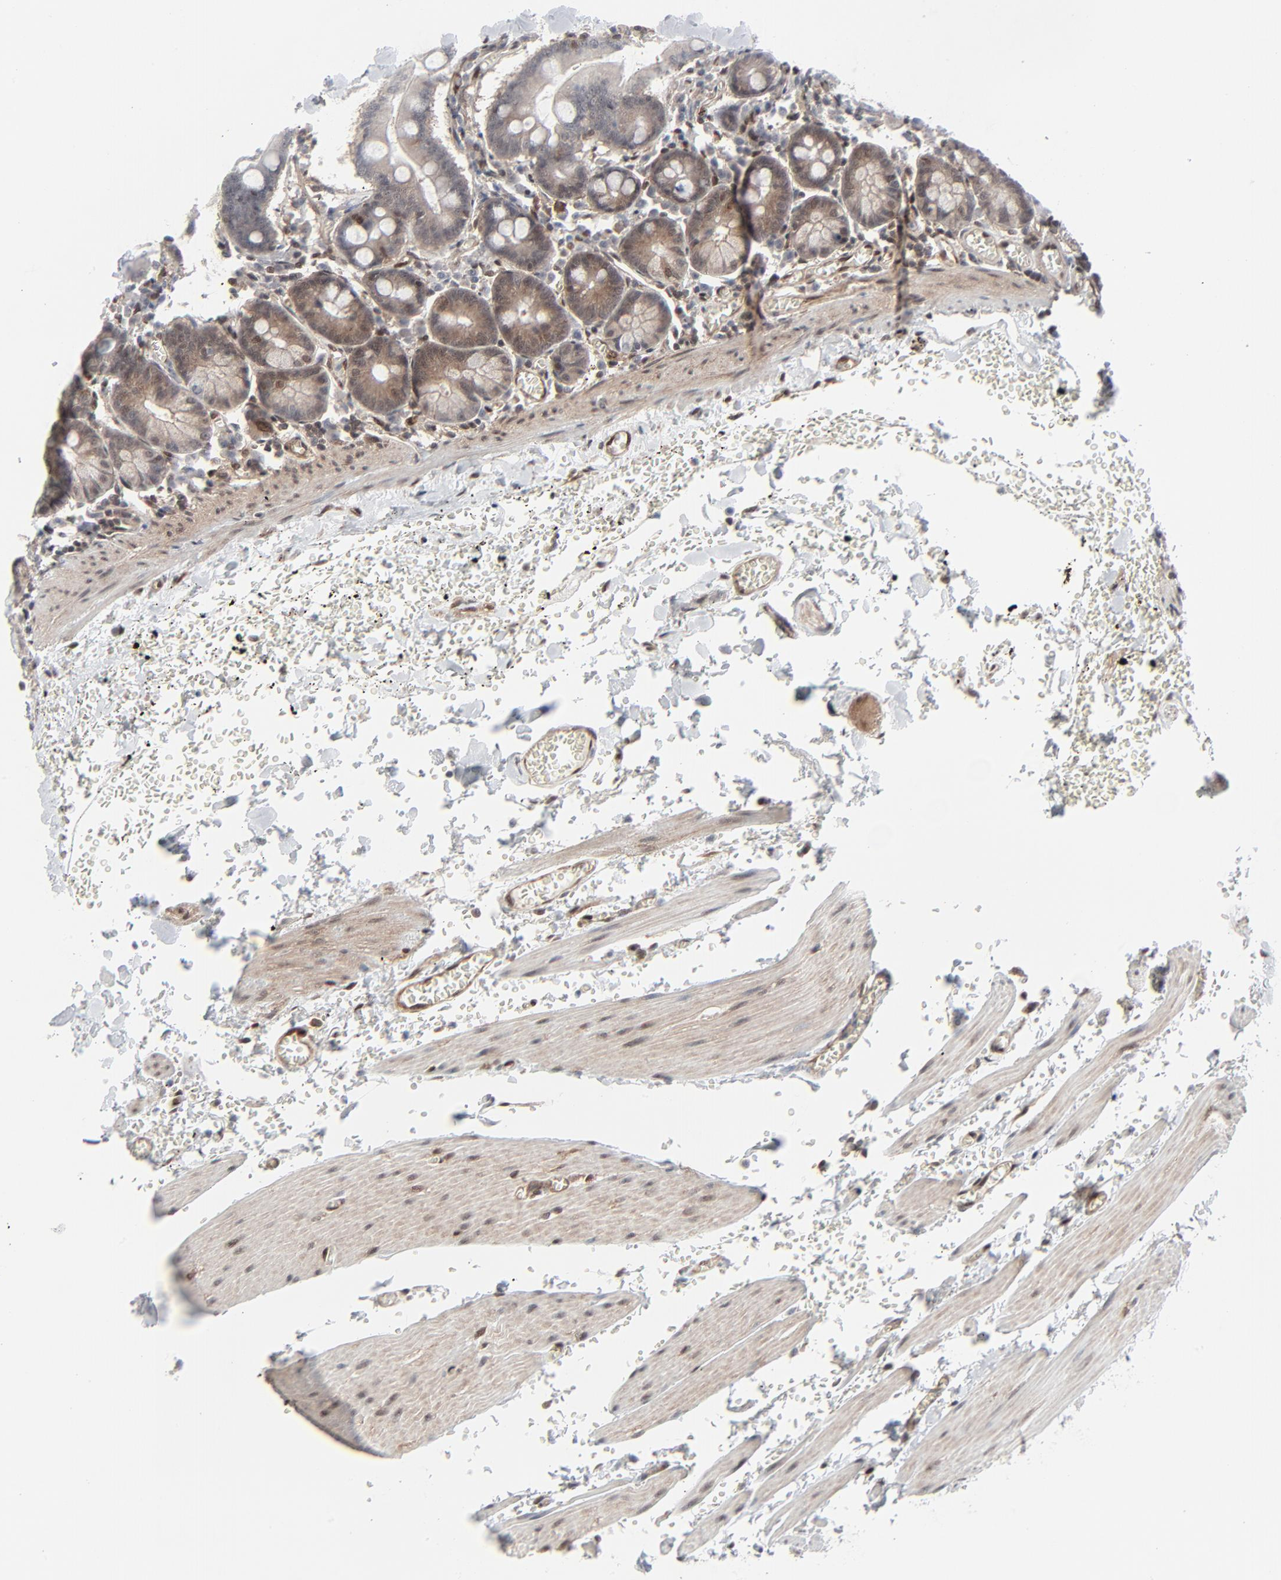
{"staining": {"intensity": "moderate", "quantity": "25%-75%", "location": "cytoplasmic/membranous"}, "tissue": "small intestine", "cell_type": "Glandular cells", "image_type": "normal", "snomed": [{"axis": "morphology", "description": "Normal tissue, NOS"}, {"axis": "topography", "description": "Small intestine"}], "caption": "Immunohistochemistry (IHC) (DAB (3,3'-diaminobenzidine)) staining of unremarkable human small intestine displays moderate cytoplasmic/membranous protein positivity in approximately 25%-75% of glandular cells.", "gene": "AKT1", "patient": {"sex": "male", "age": 71}}